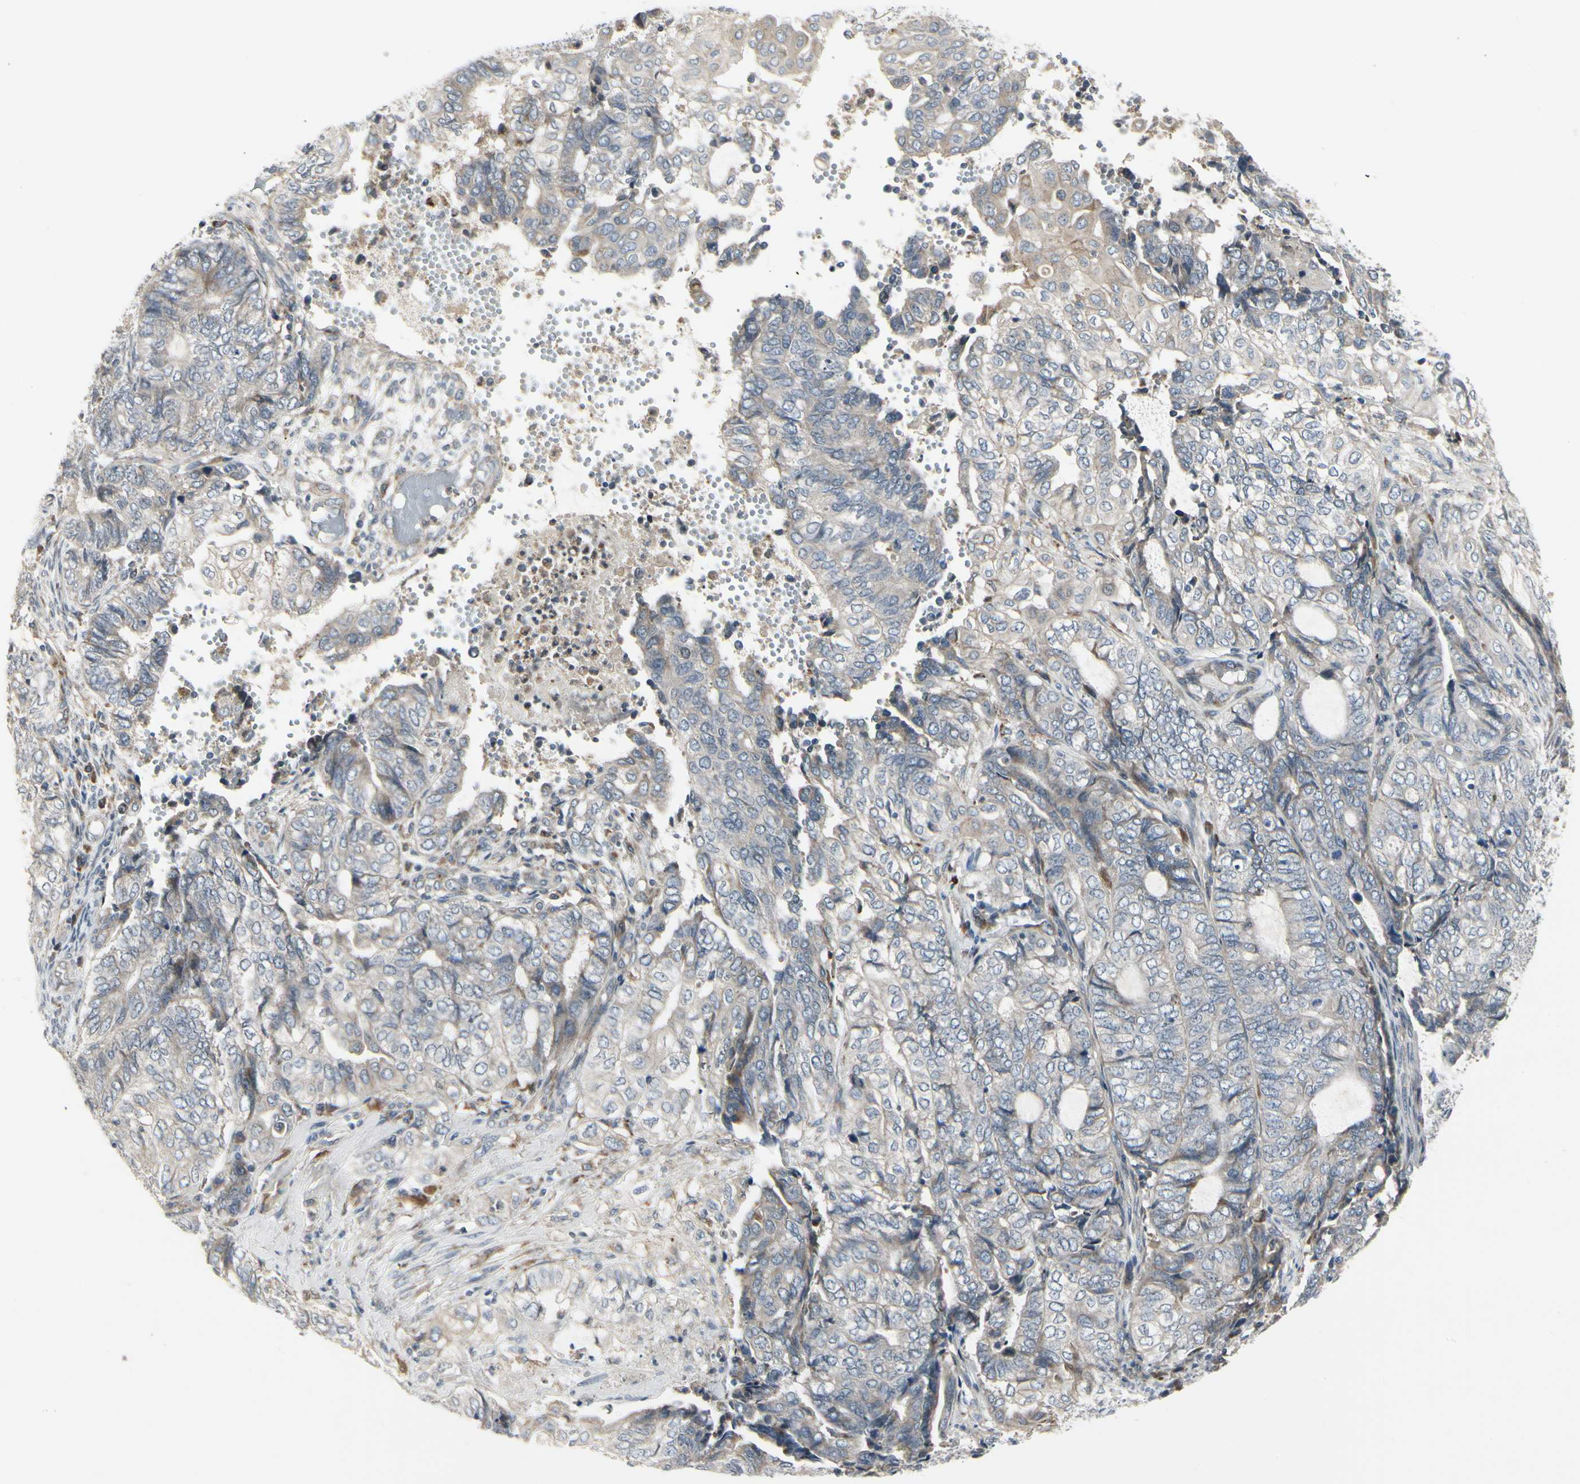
{"staining": {"intensity": "weak", "quantity": "<25%", "location": "cytoplasmic/membranous"}, "tissue": "endometrial cancer", "cell_type": "Tumor cells", "image_type": "cancer", "snomed": [{"axis": "morphology", "description": "Adenocarcinoma, NOS"}, {"axis": "topography", "description": "Uterus"}, {"axis": "topography", "description": "Endometrium"}], "caption": "A histopathology image of endometrial cancer (adenocarcinoma) stained for a protein shows no brown staining in tumor cells.", "gene": "GRN", "patient": {"sex": "female", "age": 70}}